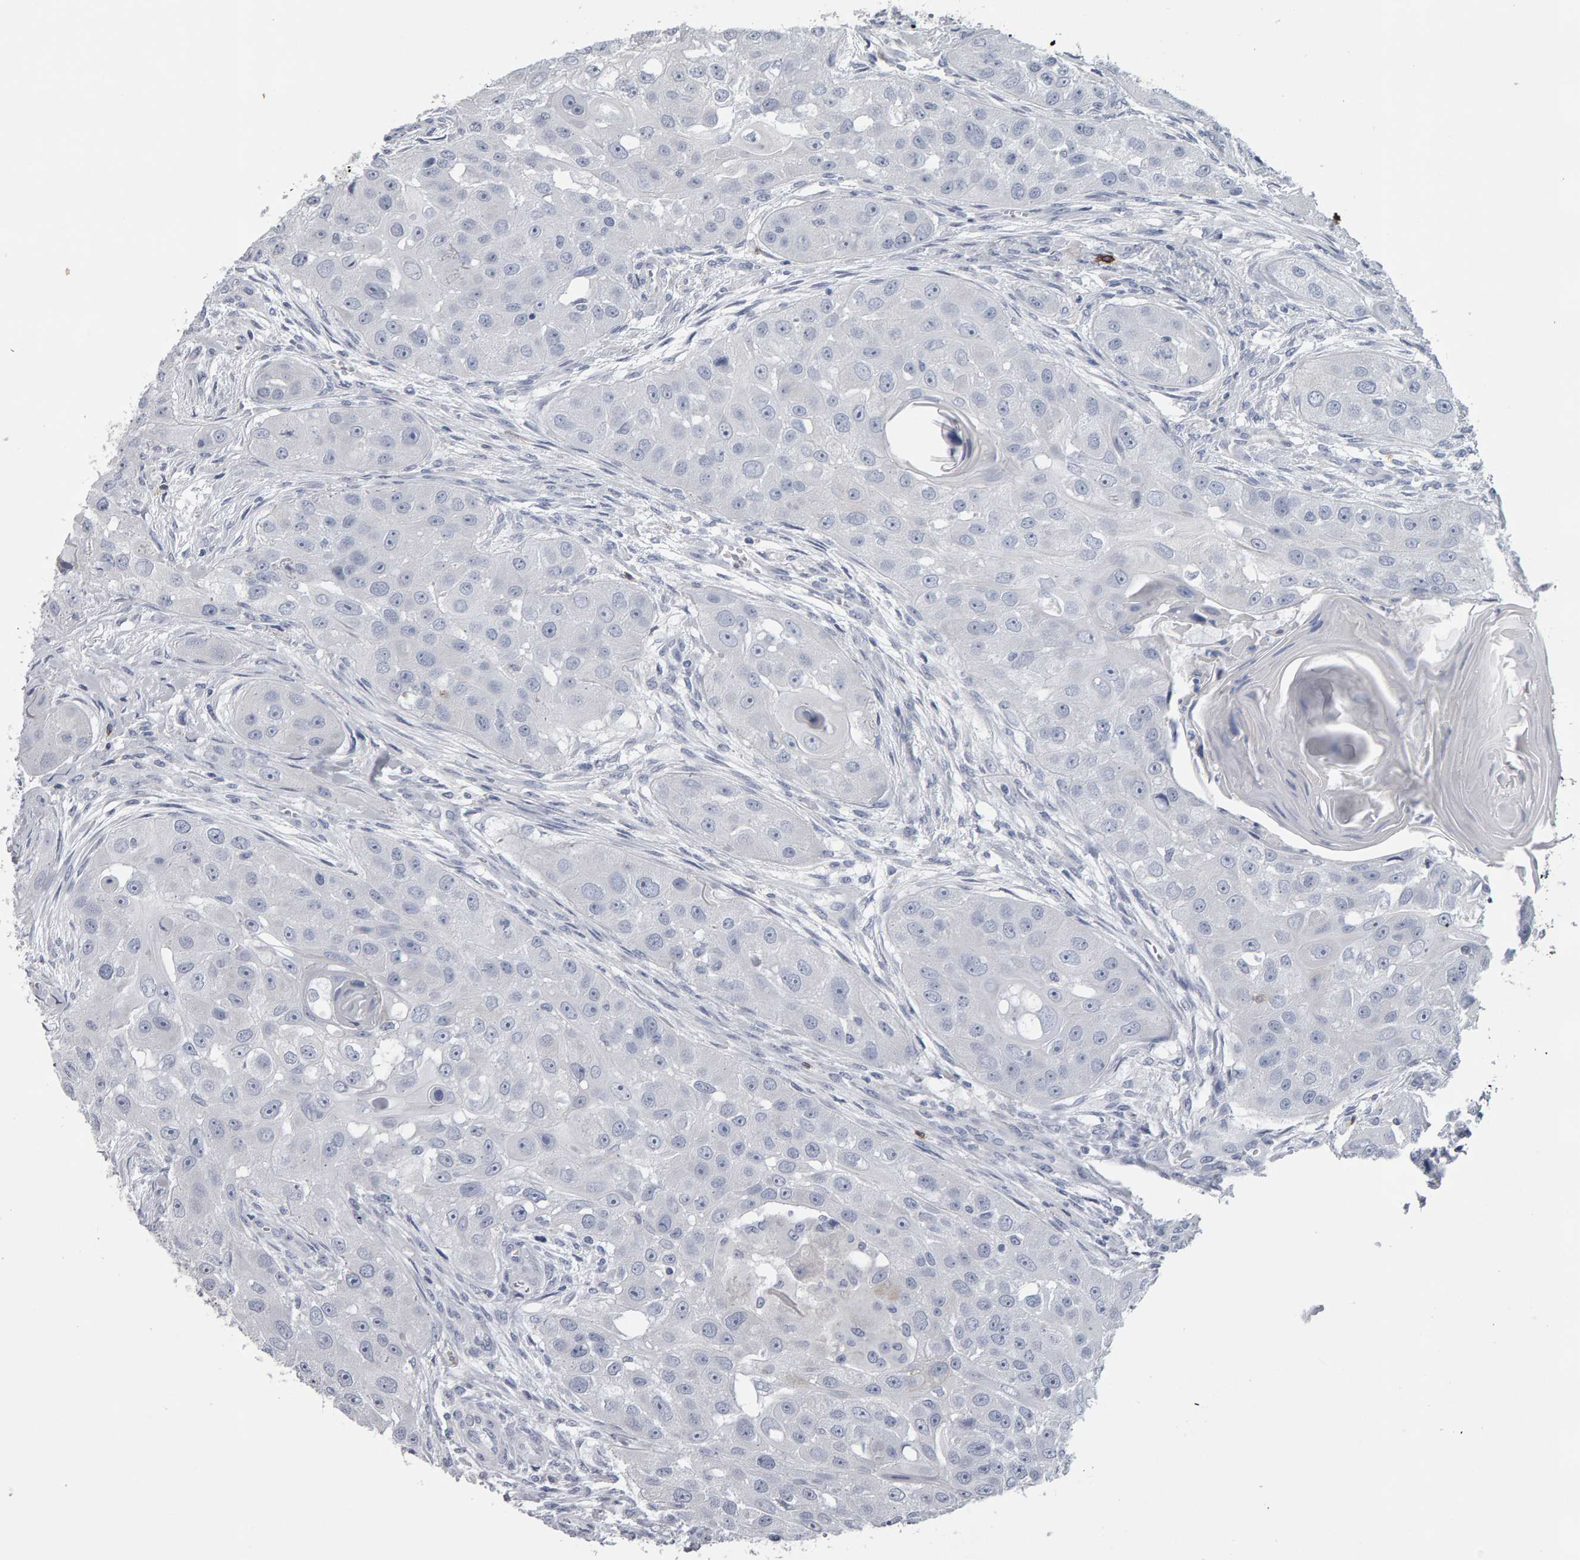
{"staining": {"intensity": "negative", "quantity": "none", "location": "none"}, "tissue": "head and neck cancer", "cell_type": "Tumor cells", "image_type": "cancer", "snomed": [{"axis": "morphology", "description": "Normal tissue, NOS"}, {"axis": "morphology", "description": "Squamous cell carcinoma, NOS"}, {"axis": "topography", "description": "Skeletal muscle"}, {"axis": "topography", "description": "Head-Neck"}], "caption": "This is a histopathology image of IHC staining of squamous cell carcinoma (head and neck), which shows no positivity in tumor cells.", "gene": "CD38", "patient": {"sex": "male", "age": 51}}